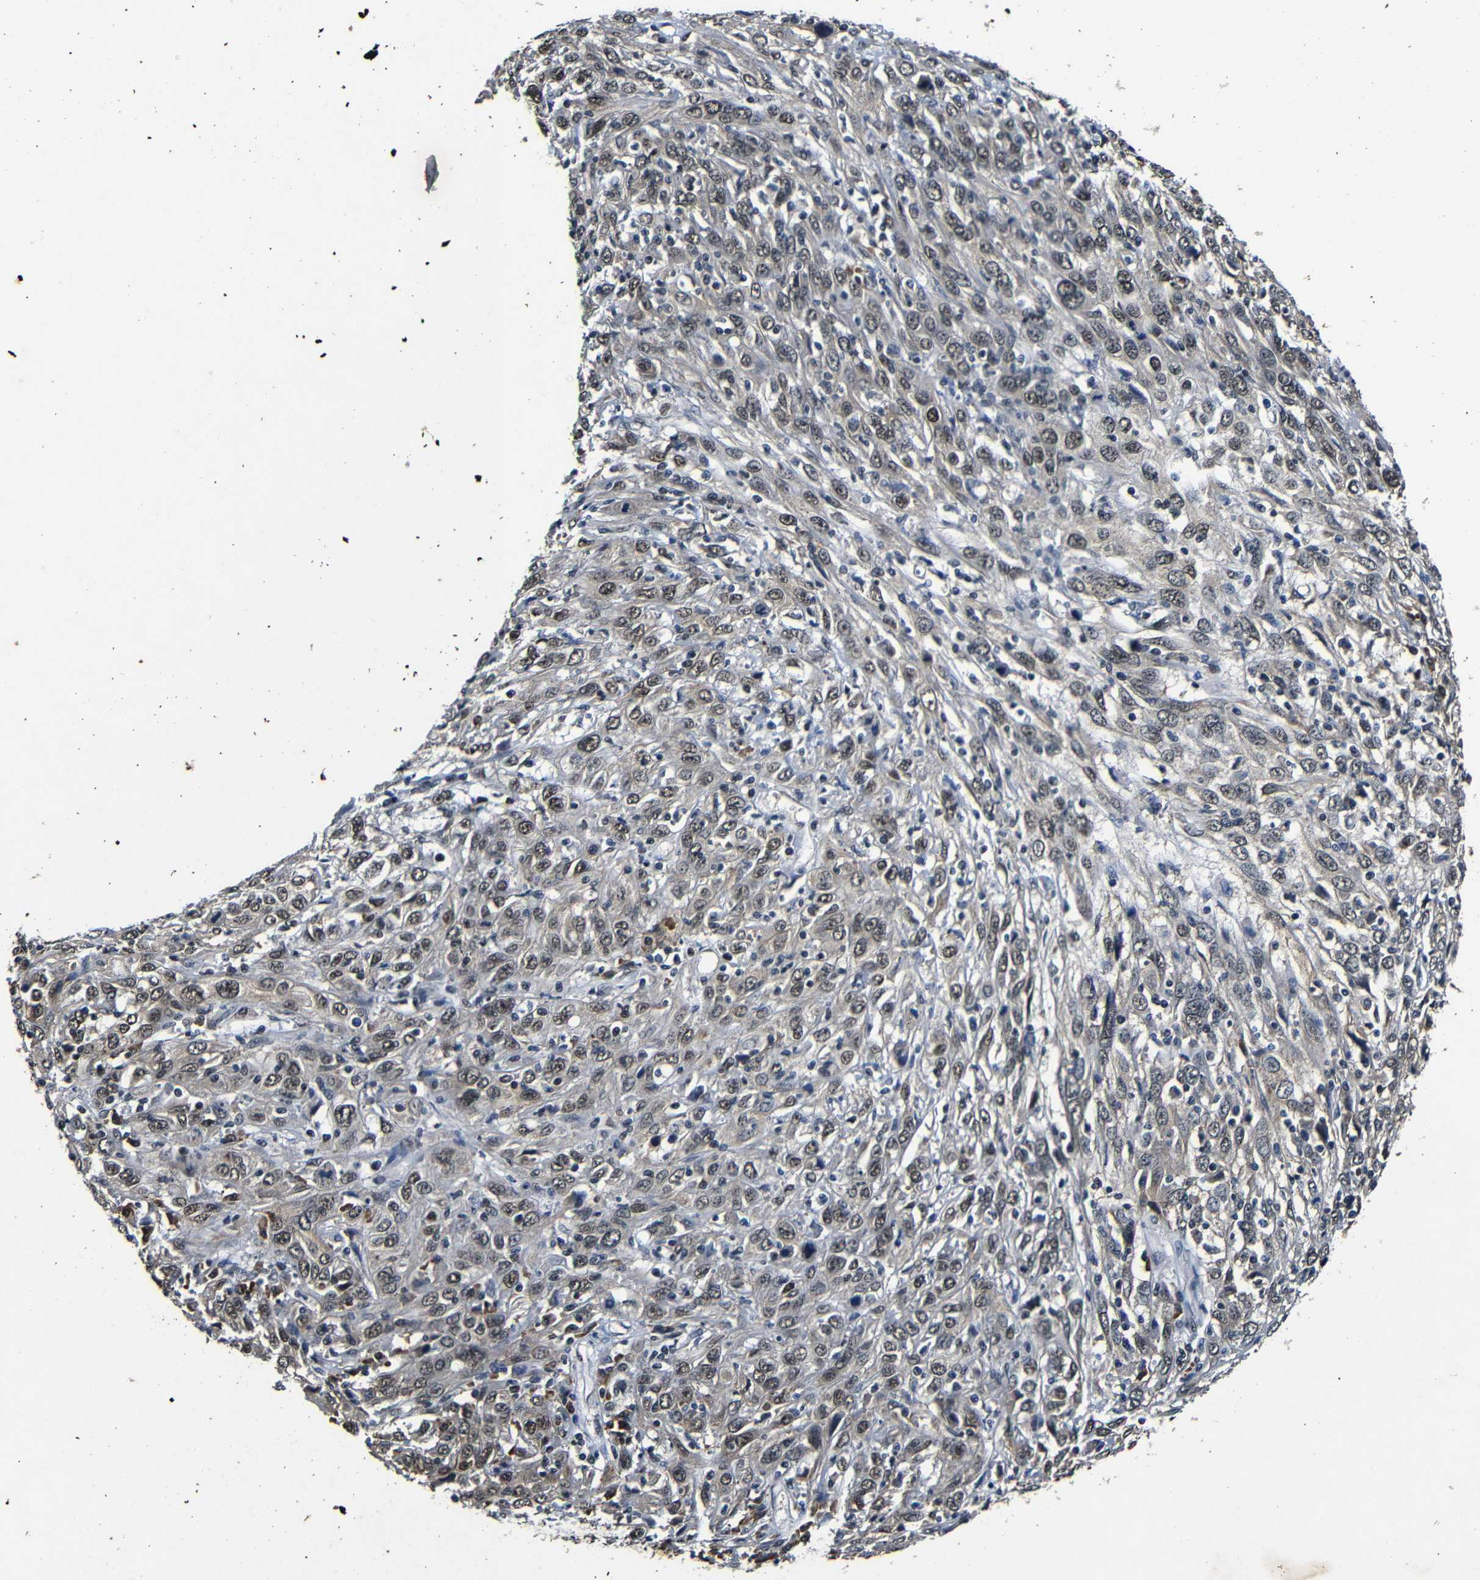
{"staining": {"intensity": "weak", "quantity": ">75%", "location": "cytoplasmic/membranous,nuclear"}, "tissue": "cervical cancer", "cell_type": "Tumor cells", "image_type": "cancer", "snomed": [{"axis": "morphology", "description": "Squamous cell carcinoma, NOS"}, {"axis": "topography", "description": "Cervix"}], "caption": "Approximately >75% of tumor cells in human cervical cancer reveal weak cytoplasmic/membranous and nuclear protein staining as visualized by brown immunohistochemical staining.", "gene": "FOXD4", "patient": {"sex": "female", "age": 46}}